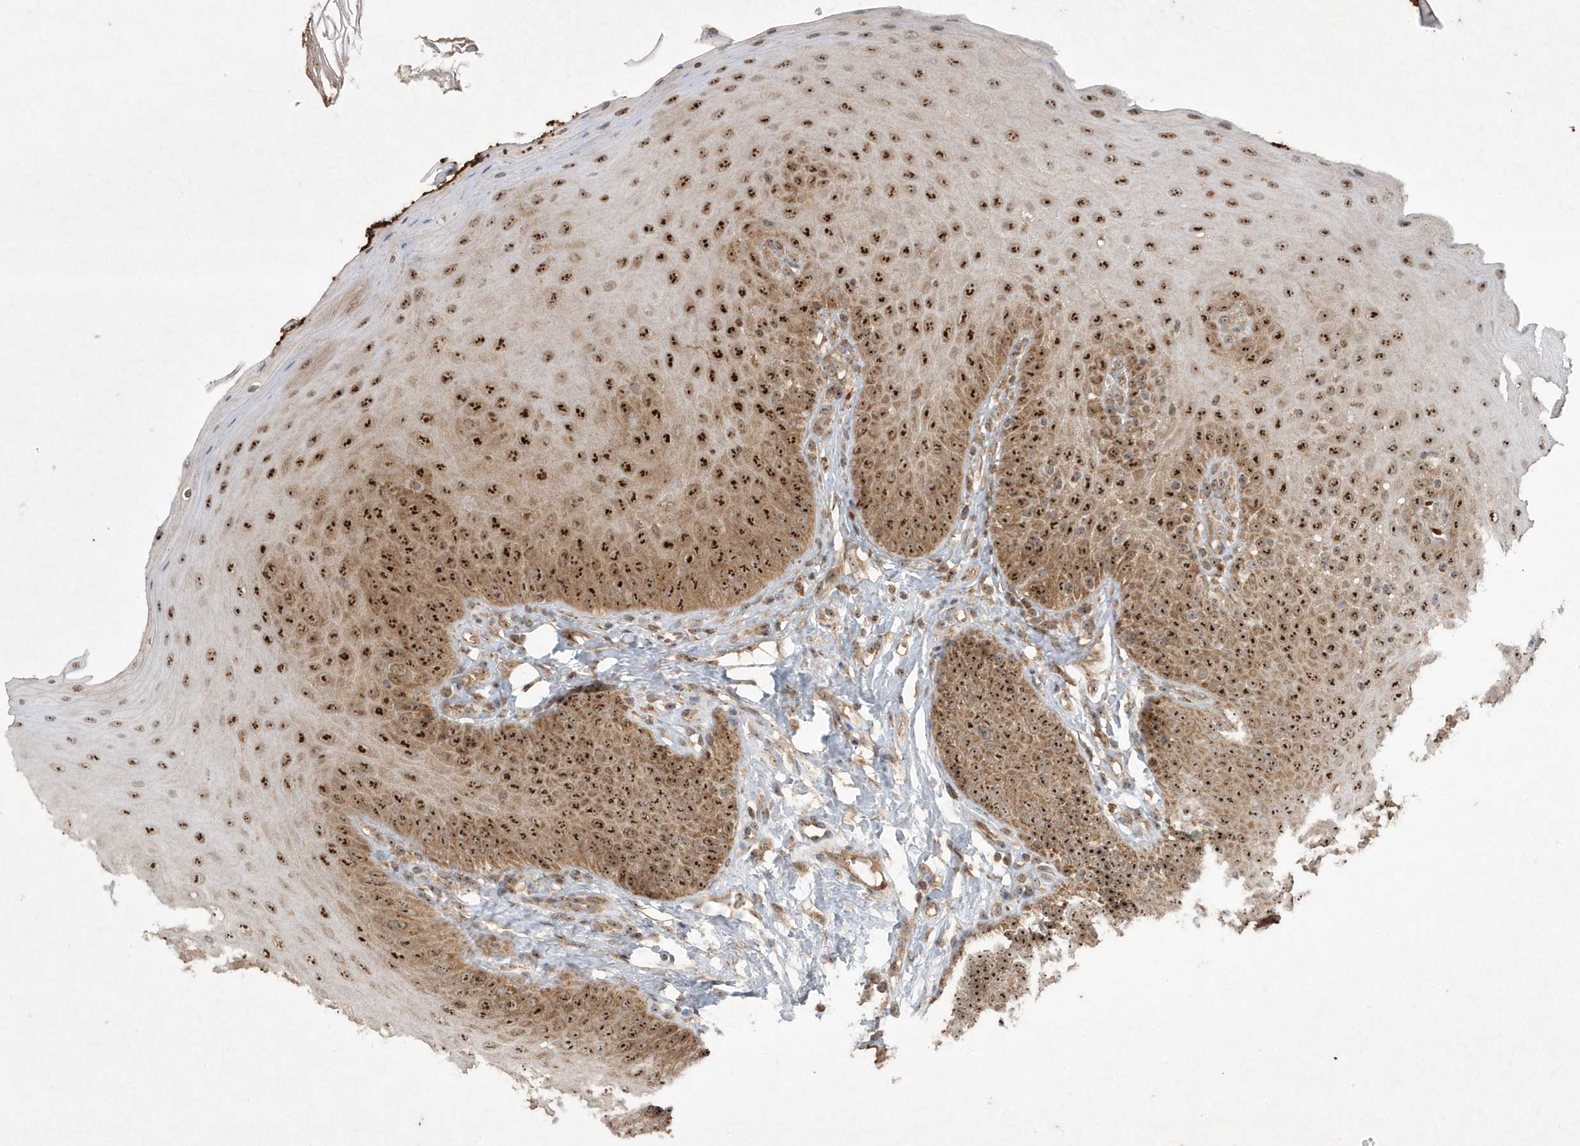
{"staining": {"intensity": "strong", "quantity": ">75%", "location": "cytoplasmic/membranous,nuclear"}, "tissue": "oral mucosa", "cell_type": "Squamous epithelial cells", "image_type": "normal", "snomed": [{"axis": "morphology", "description": "Normal tissue, NOS"}, {"axis": "topography", "description": "Oral tissue"}], "caption": "Immunohistochemical staining of unremarkable human oral mucosa exhibits >75% levels of strong cytoplasmic/membranous,nuclear protein positivity in approximately >75% of squamous epithelial cells. The protein is shown in brown color, while the nuclei are stained blue.", "gene": "ABCB9", "patient": {"sex": "female", "age": 68}}